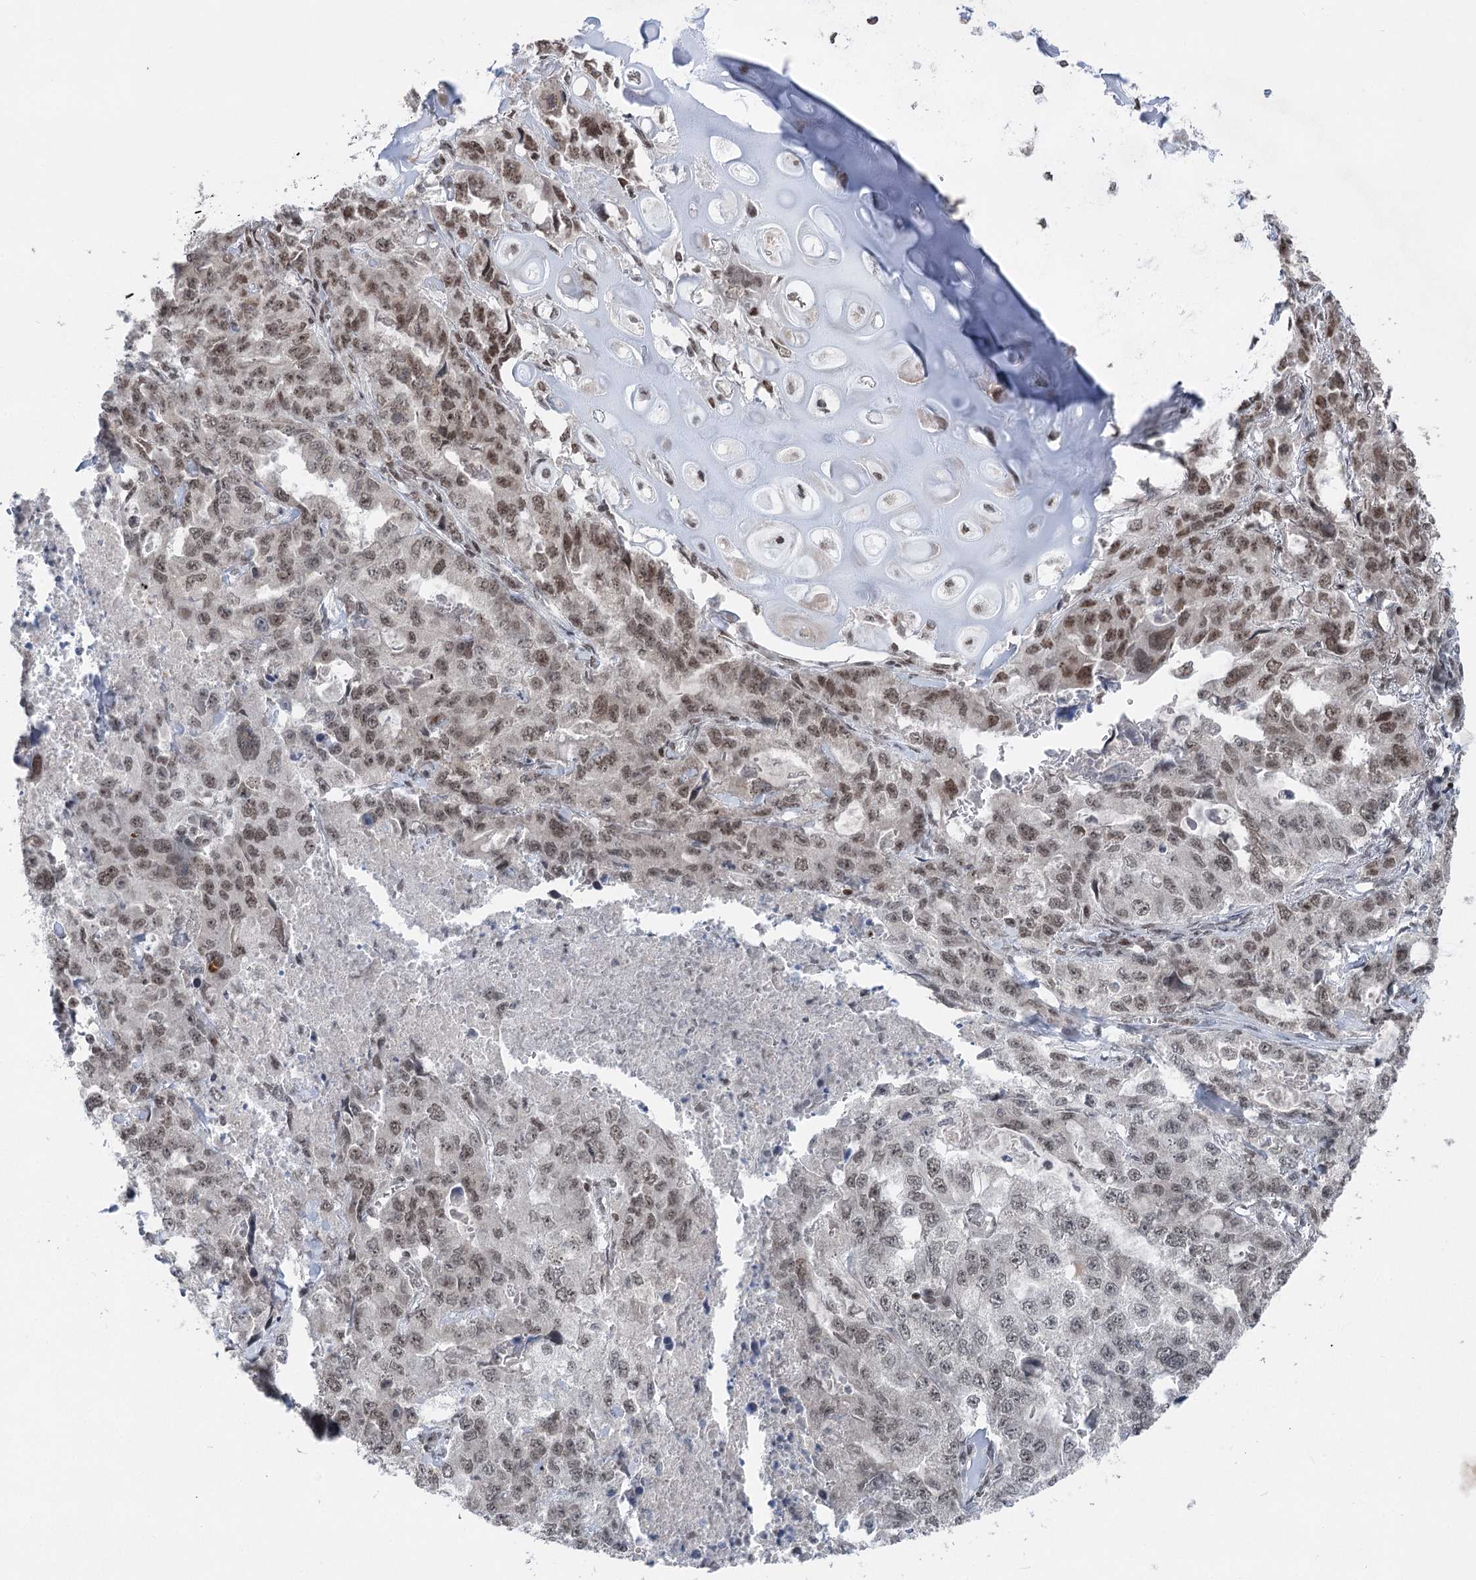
{"staining": {"intensity": "moderate", "quantity": ">75%", "location": "nuclear"}, "tissue": "lung cancer", "cell_type": "Tumor cells", "image_type": "cancer", "snomed": [{"axis": "morphology", "description": "Adenocarcinoma, NOS"}, {"axis": "topography", "description": "Lung"}], "caption": "This histopathology image shows lung cancer (adenocarcinoma) stained with immunohistochemistry to label a protein in brown. The nuclear of tumor cells show moderate positivity for the protein. Nuclei are counter-stained blue.", "gene": "CGGBP1", "patient": {"sex": "female", "age": 51}}